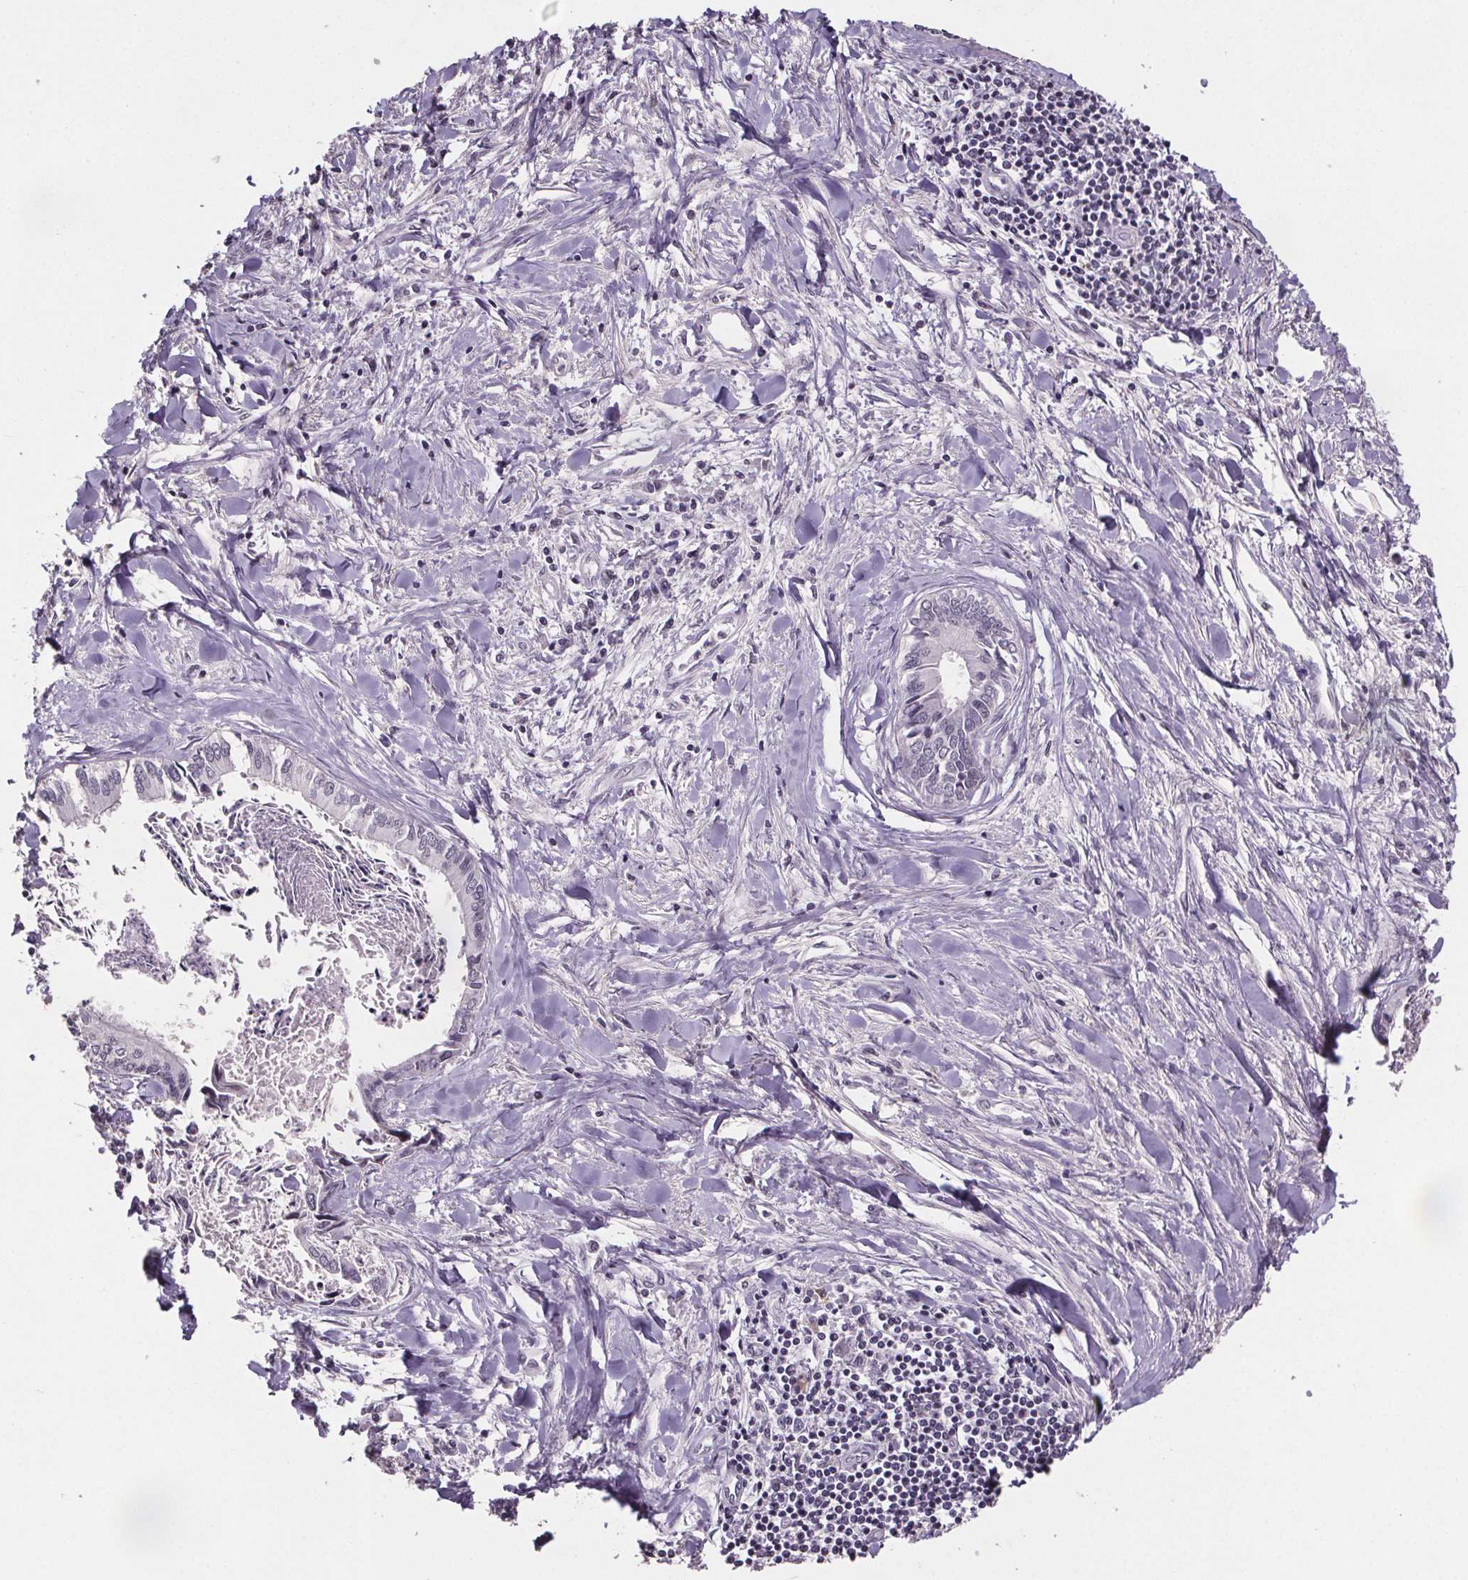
{"staining": {"intensity": "negative", "quantity": "none", "location": "none"}, "tissue": "liver cancer", "cell_type": "Tumor cells", "image_type": "cancer", "snomed": [{"axis": "morphology", "description": "Cholangiocarcinoma"}, {"axis": "topography", "description": "Liver"}], "caption": "IHC photomicrograph of cholangiocarcinoma (liver) stained for a protein (brown), which shows no staining in tumor cells. (Brightfield microscopy of DAB (3,3'-diaminobenzidine) IHC at high magnification).", "gene": "NKX6-1", "patient": {"sex": "male", "age": 66}}